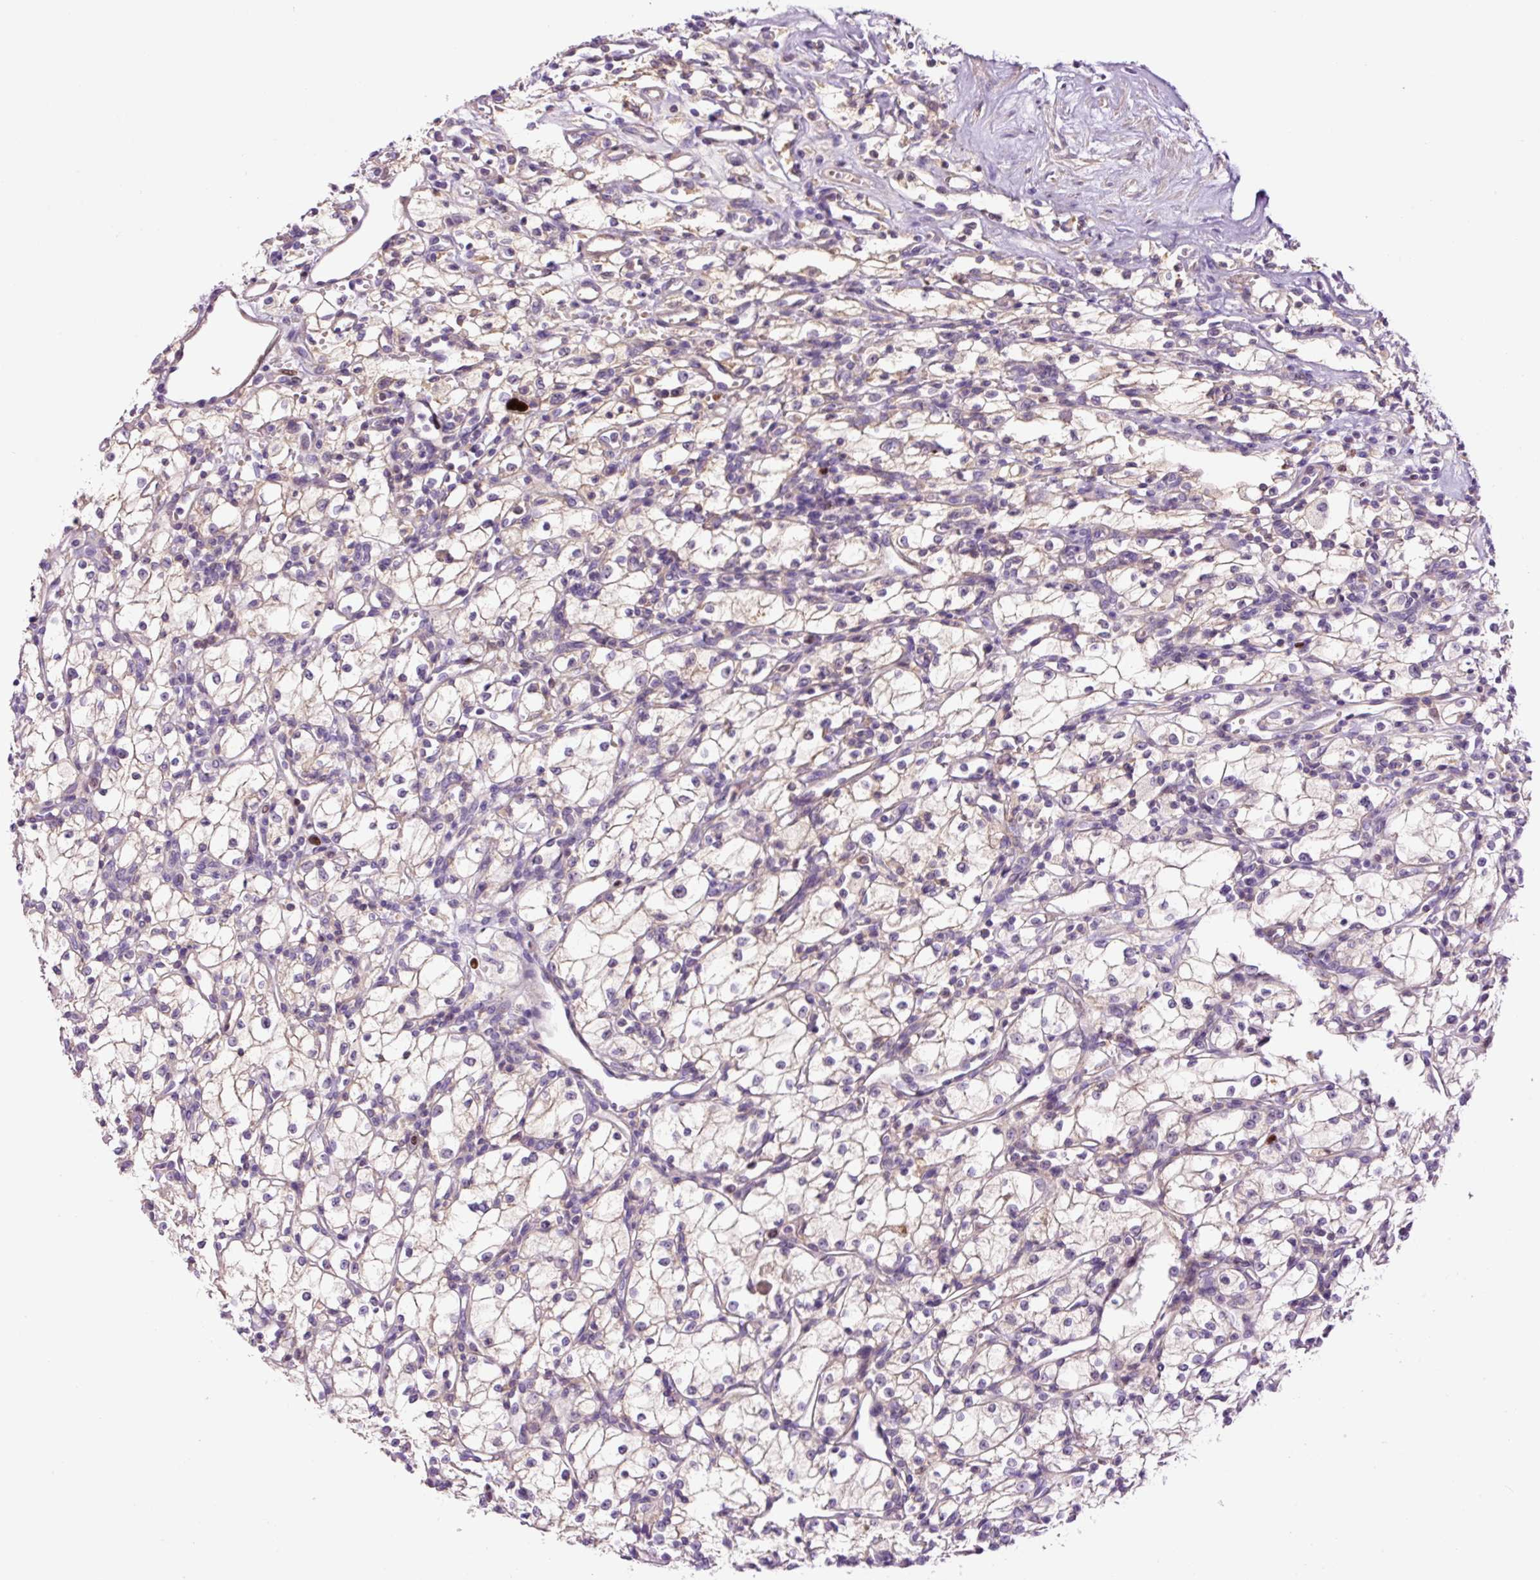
{"staining": {"intensity": "weak", "quantity": ">75%", "location": "cytoplasmic/membranous"}, "tissue": "renal cancer", "cell_type": "Tumor cells", "image_type": "cancer", "snomed": [{"axis": "morphology", "description": "Adenocarcinoma, NOS"}, {"axis": "topography", "description": "Kidney"}], "caption": "An IHC micrograph of tumor tissue is shown. Protein staining in brown highlights weak cytoplasmic/membranous positivity in renal cancer (adenocarcinoma) within tumor cells.", "gene": "DPPA4", "patient": {"sex": "male", "age": 59}}